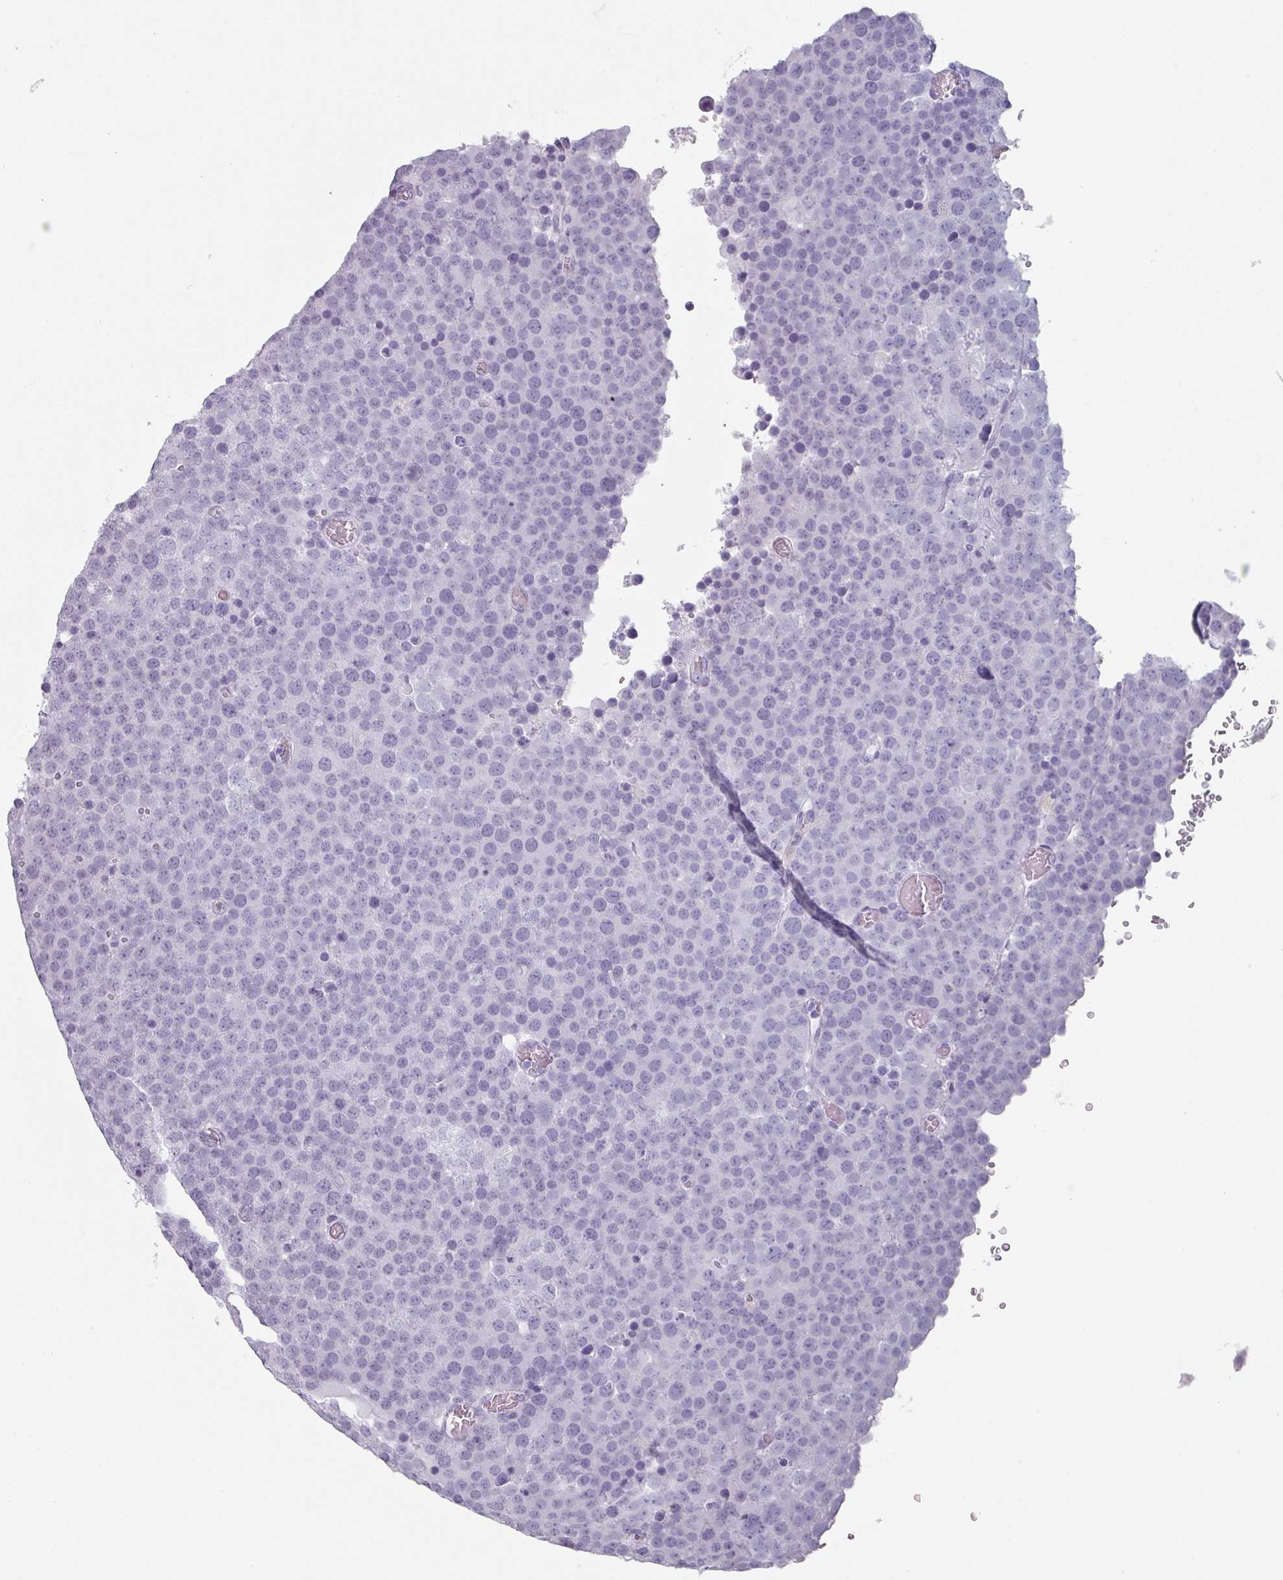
{"staining": {"intensity": "negative", "quantity": "none", "location": "none"}, "tissue": "testis cancer", "cell_type": "Tumor cells", "image_type": "cancer", "snomed": [{"axis": "morphology", "description": "Normal tissue, NOS"}, {"axis": "morphology", "description": "Seminoma, NOS"}, {"axis": "topography", "description": "Testis"}], "caption": "A high-resolution photomicrograph shows IHC staining of testis cancer, which shows no significant expression in tumor cells. (Brightfield microscopy of DAB IHC at high magnification).", "gene": "SLC35G2", "patient": {"sex": "male", "age": 71}}